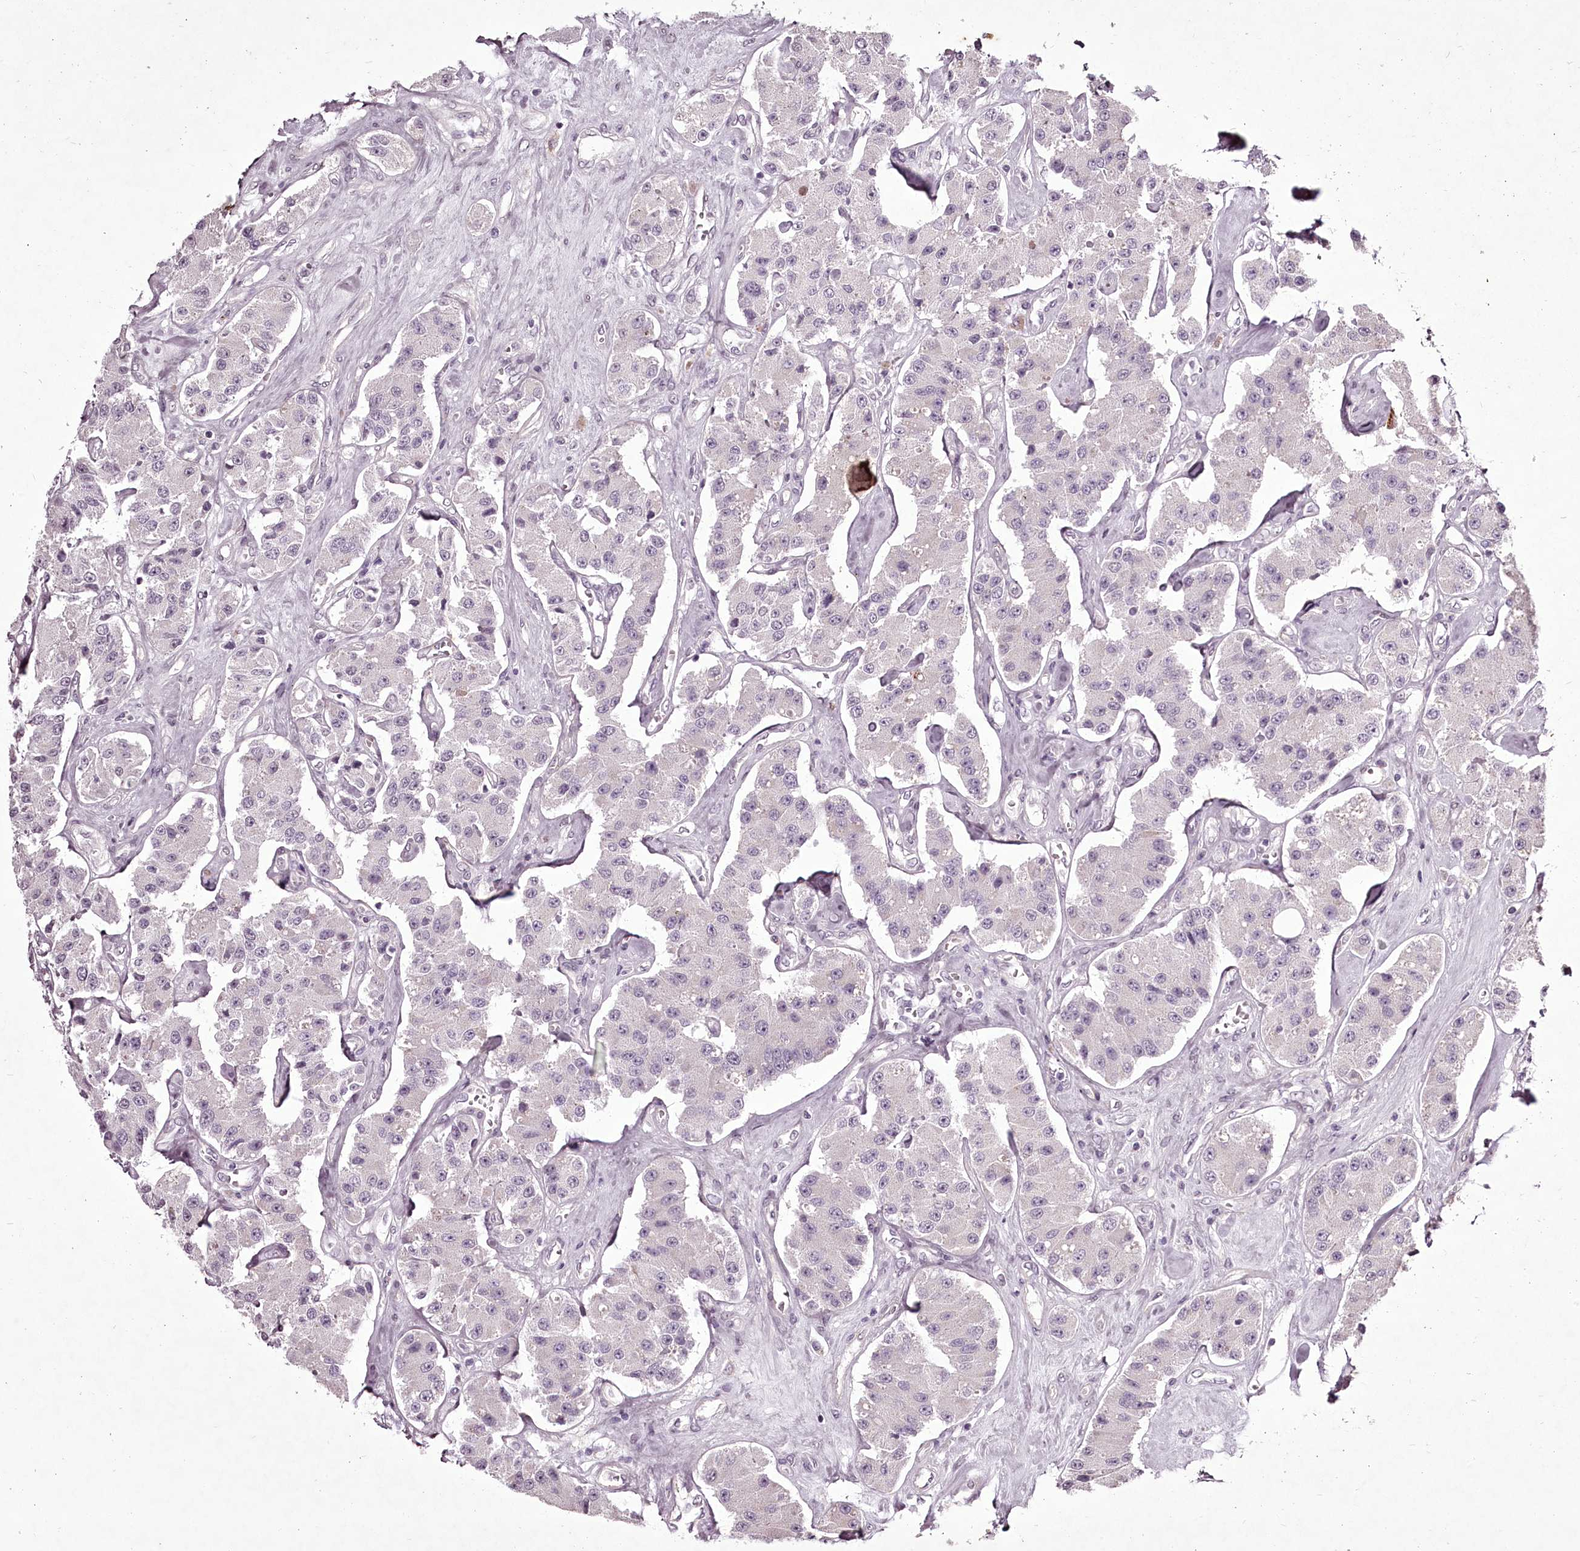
{"staining": {"intensity": "negative", "quantity": "none", "location": "none"}, "tissue": "carcinoid", "cell_type": "Tumor cells", "image_type": "cancer", "snomed": [{"axis": "morphology", "description": "Carcinoid, malignant, NOS"}, {"axis": "topography", "description": "Pancreas"}], "caption": "IHC image of human carcinoid stained for a protein (brown), which demonstrates no expression in tumor cells.", "gene": "C1orf56", "patient": {"sex": "male", "age": 41}}